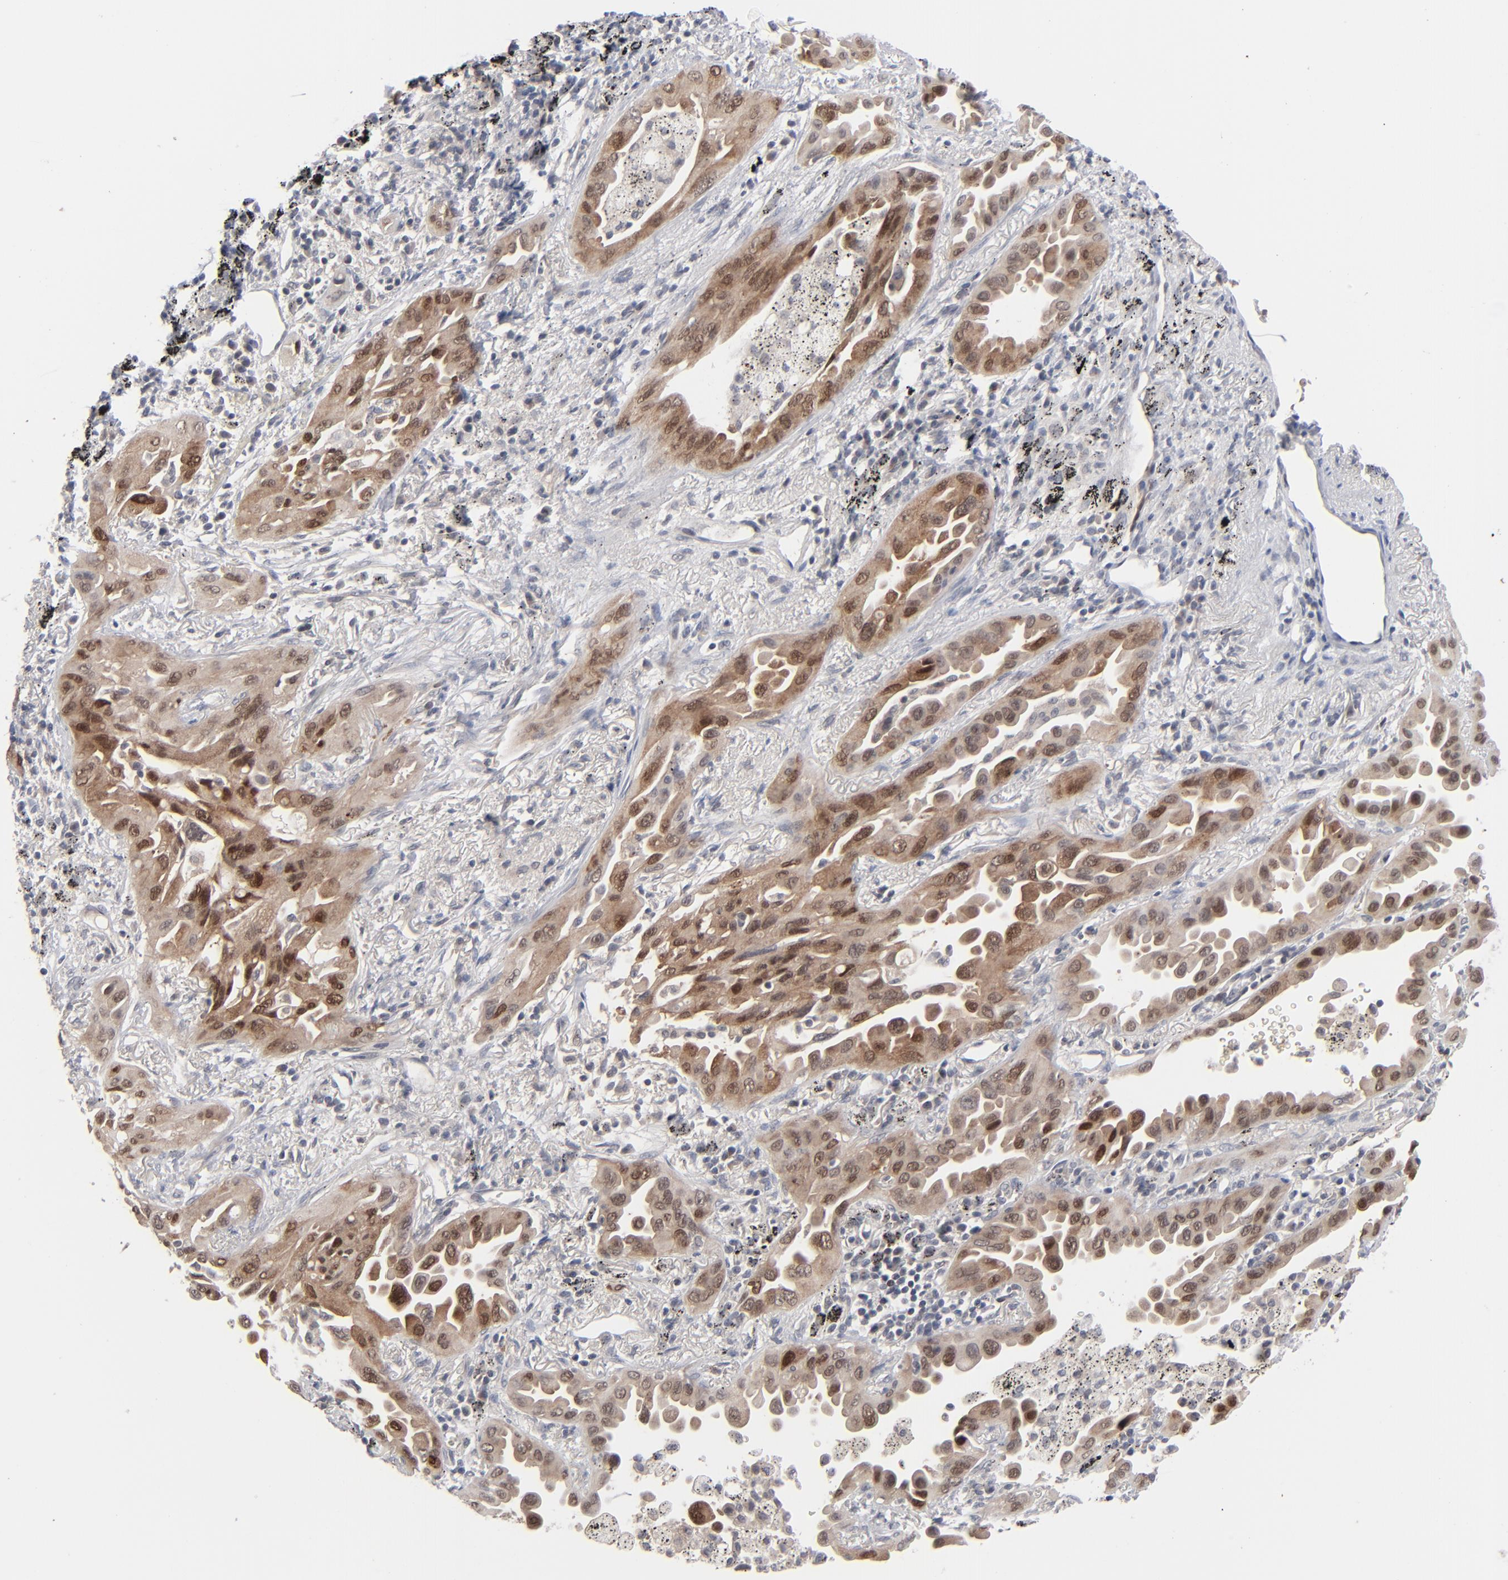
{"staining": {"intensity": "moderate", "quantity": ">75%", "location": "cytoplasmic/membranous,nuclear"}, "tissue": "lung cancer", "cell_type": "Tumor cells", "image_type": "cancer", "snomed": [{"axis": "morphology", "description": "Adenocarcinoma, NOS"}, {"axis": "topography", "description": "Lung"}], "caption": "Immunohistochemistry of adenocarcinoma (lung) shows medium levels of moderate cytoplasmic/membranous and nuclear positivity in approximately >75% of tumor cells. (IHC, brightfield microscopy, high magnification).", "gene": "POF1B", "patient": {"sex": "male", "age": 68}}